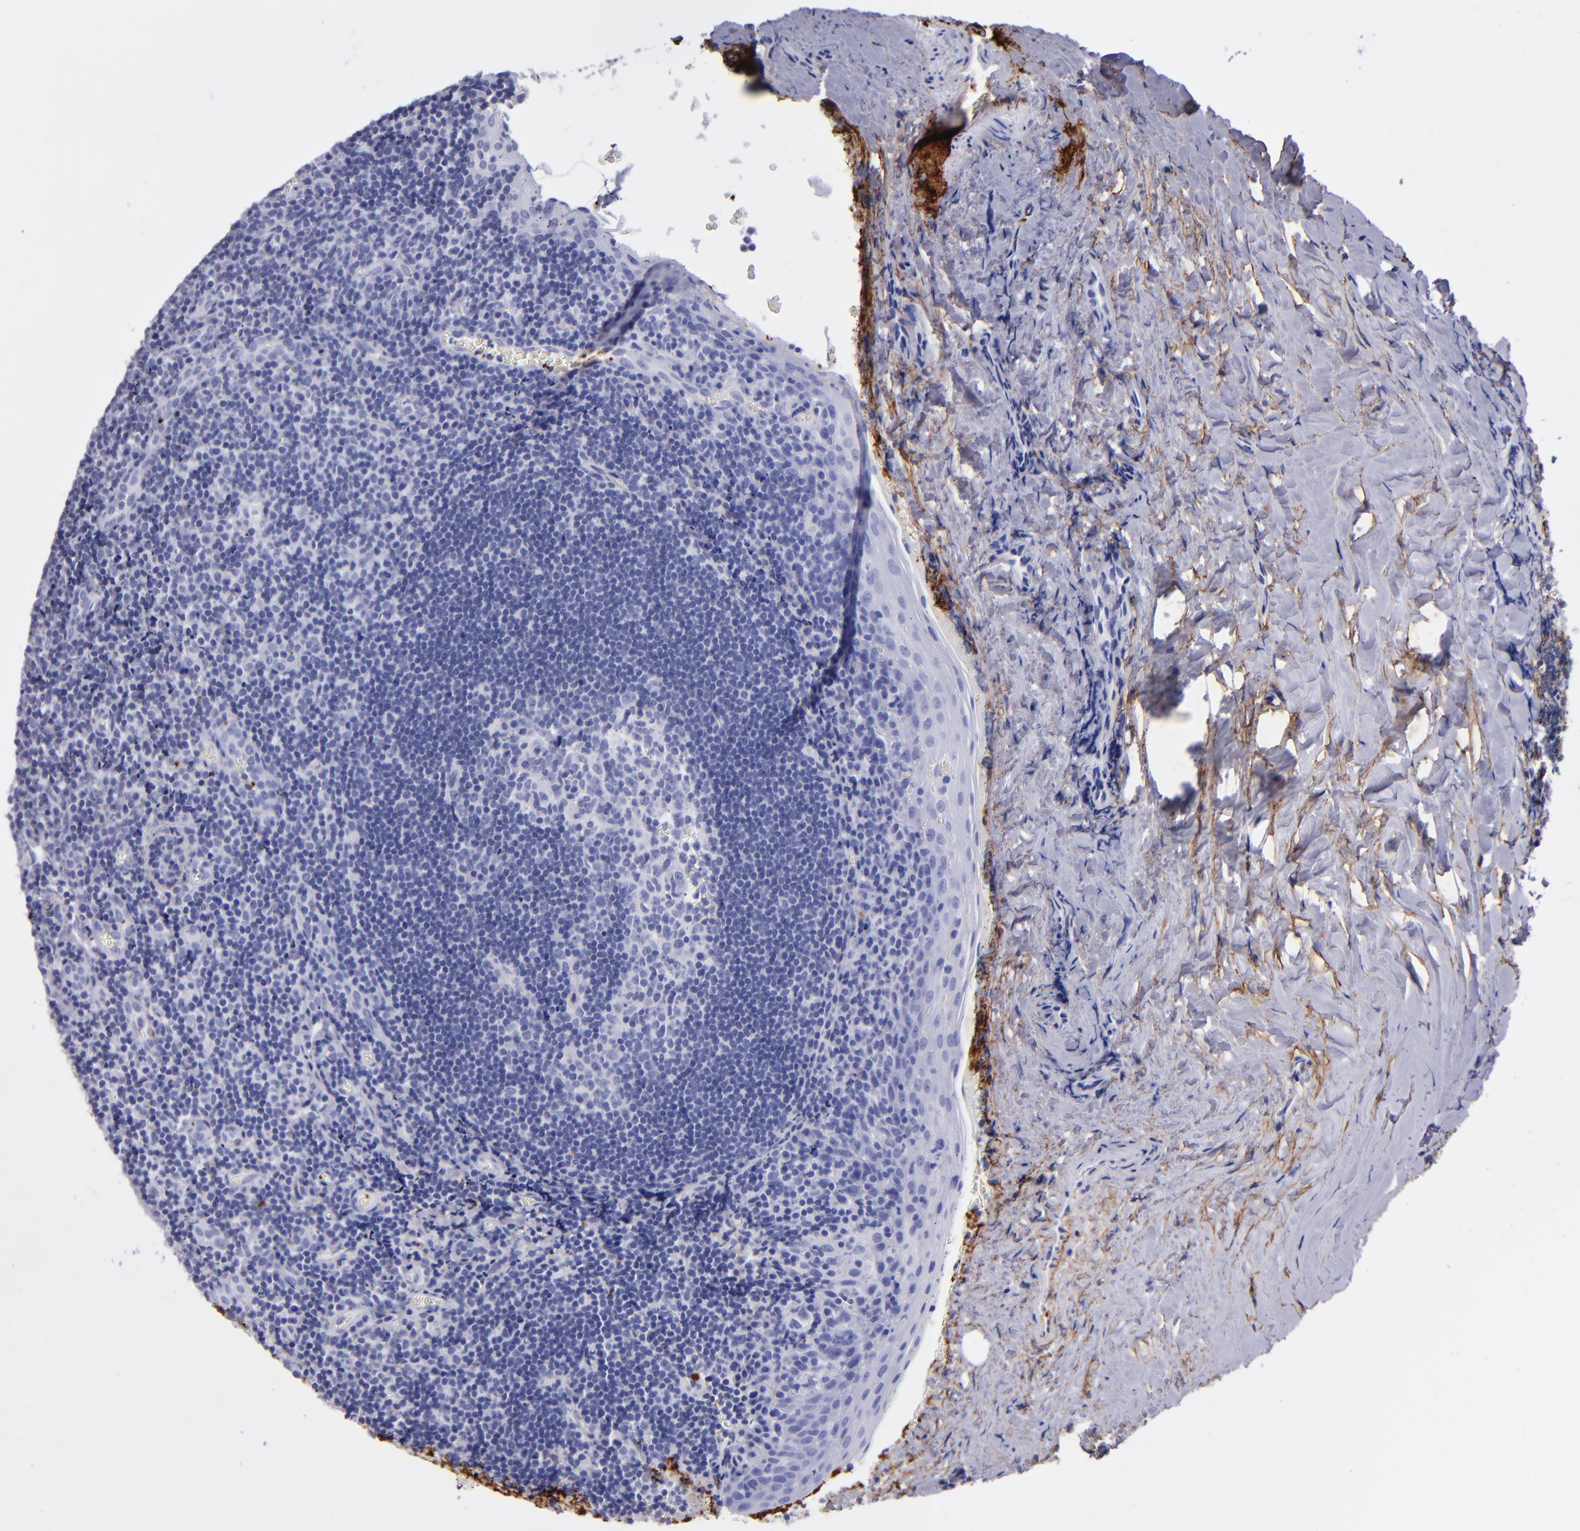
{"staining": {"intensity": "negative", "quantity": "none", "location": "none"}, "tissue": "tonsil", "cell_type": "Germinal center cells", "image_type": "normal", "snomed": [{"axis": "morphology", "description": "Normal tissue, NOS"}, {"axis": "topography", "description": "Tonsil"}], "caption": "High power microscopy histopathology image of an IHC photomicrograph of benign tonsil, revealing no significant expression in germinal center cells.", "gene": "EFCAB13", "patient": {"sex": "male", "age": 20}}